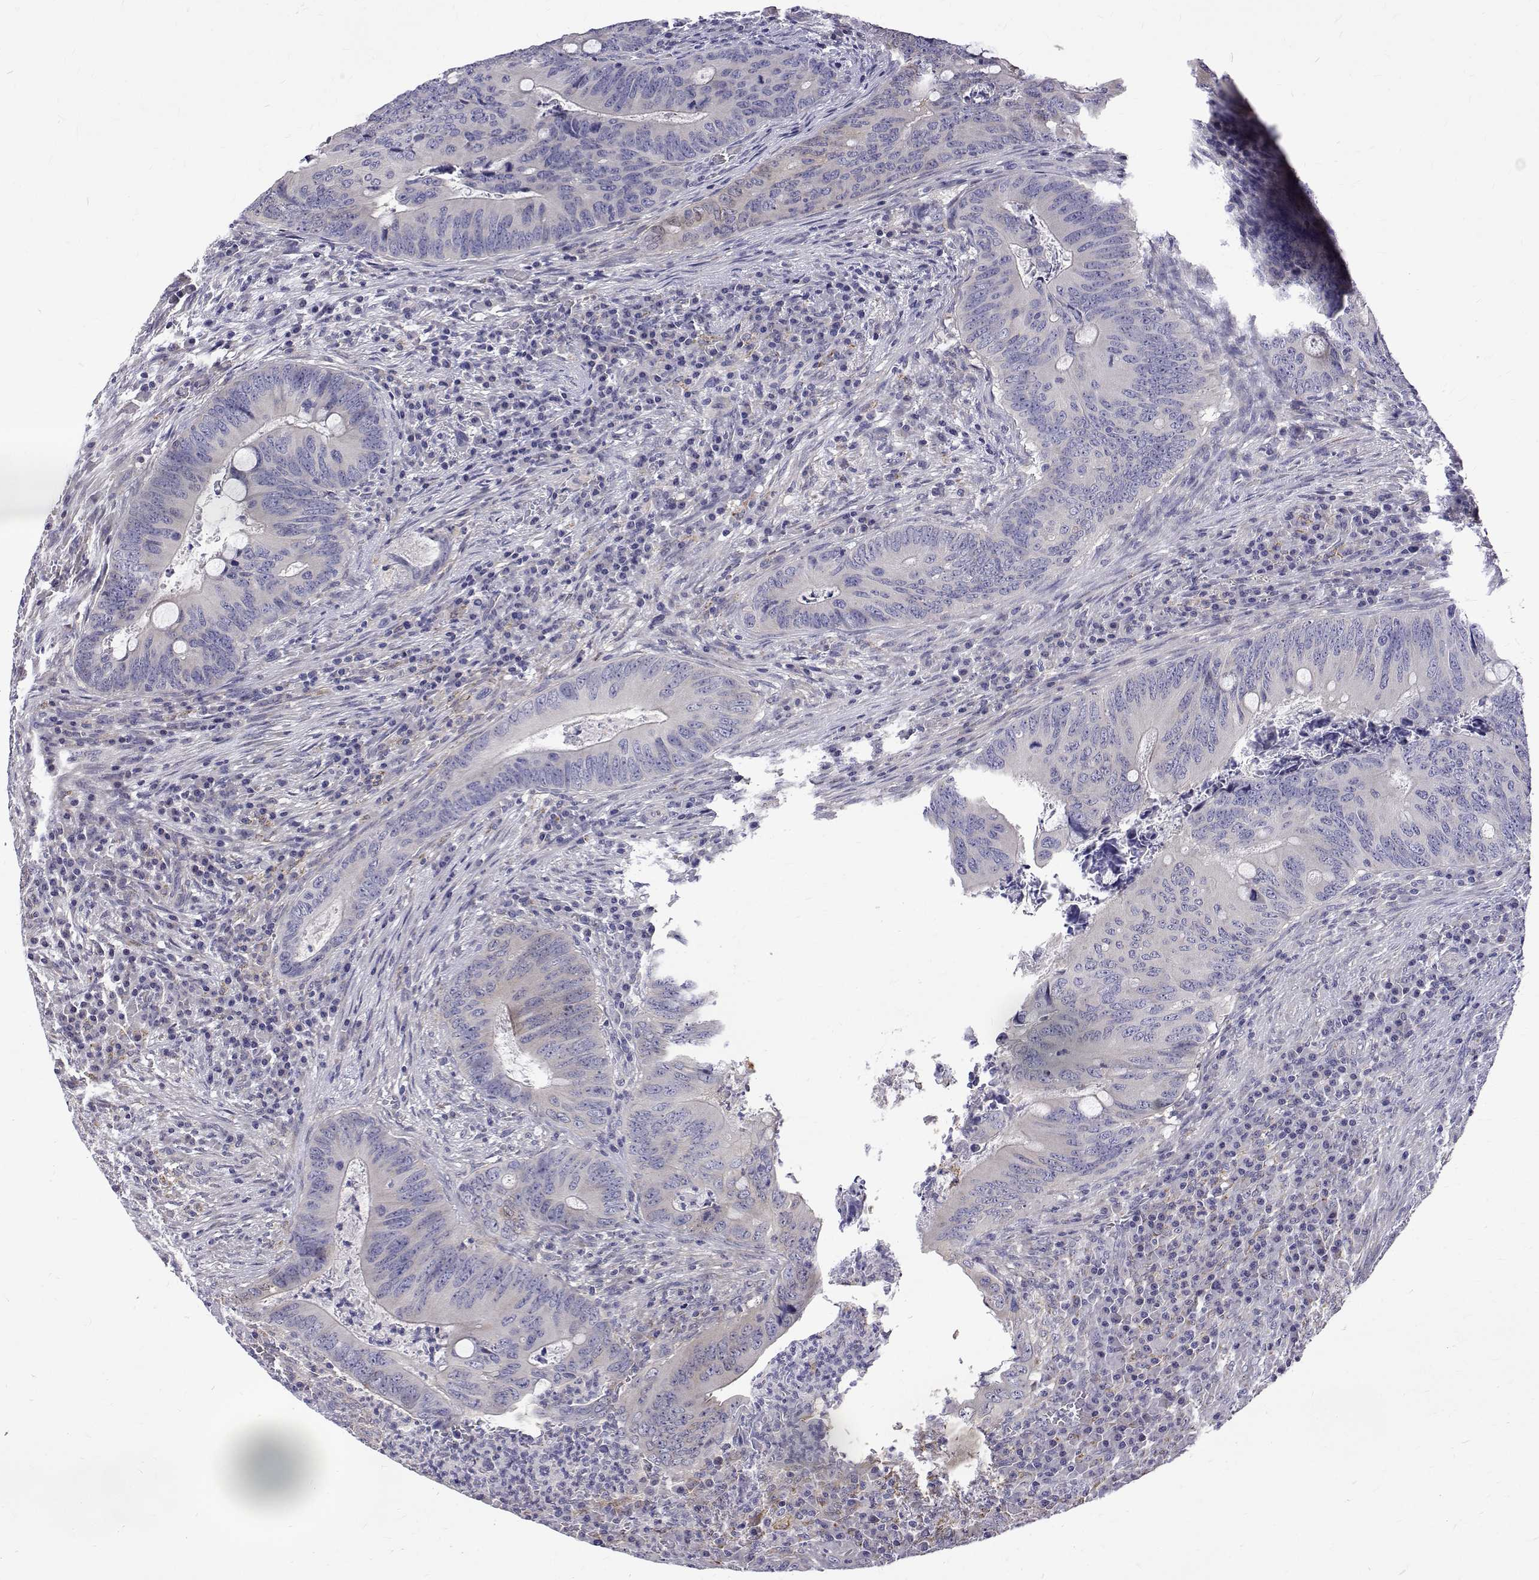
{"staining": {"intensity": "negative", "quantity": "none", "location": "none"}, "tissue": "colorectal cancer", "cell_type": "Tumor cells", "image_type": "cancer", "snomed": [{"axis": "morphology", "description": "Adenocarcinoma, NOS"}, {"axis": "topography", "description": "Colon"}], "caption": "Immunohistochemical staining of colorectal adenocarcinoma shows no significant positivity in tumor cells. (Immunohistochemistry (ihc), brightfield microscopy, high magnification).", "gene": "PADI1", "patient": {"sex": "female", "age": 74}}